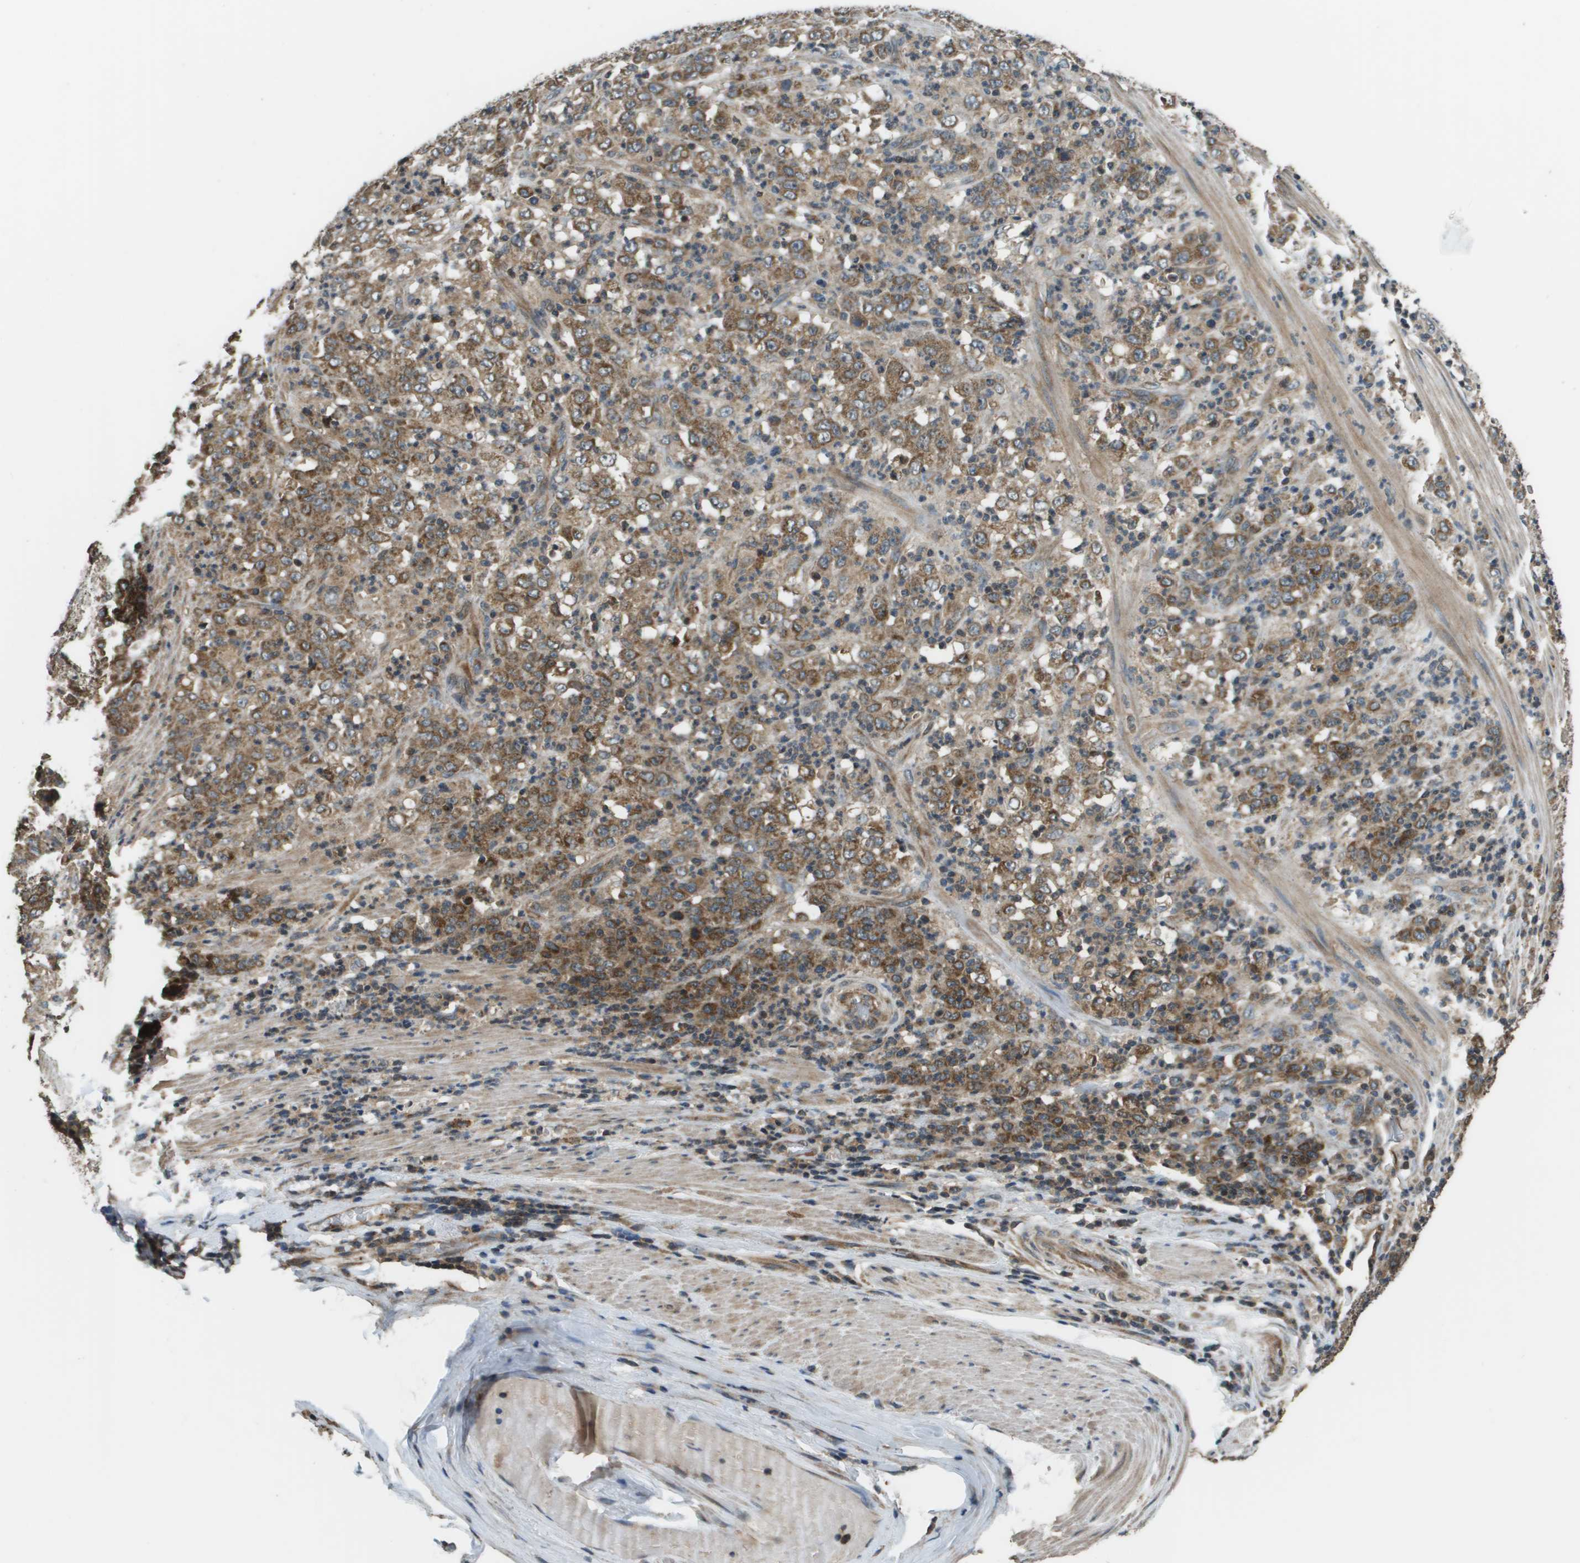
{"staining": {"intensity": "moderate", "quantity": ">75%", "location": "cytoplasmic/membranous"}, "tissue": "stomach cancer", "cell_type": "Tumor cells", "image_type": "cancer", "snomed": [{"axis": "morphology", "description": "Adenocarcinoma, NOS"}, {"axis": "topography", "description": "Stomach, lower"}], "caption": "Adenocarcinoma (stomach) stained for a protein exhibits moderate cytoplasmic/membranous positivity in tumor cells.", "gene": "PLPBP", "patient": {"sex": "female", "age": 71}}